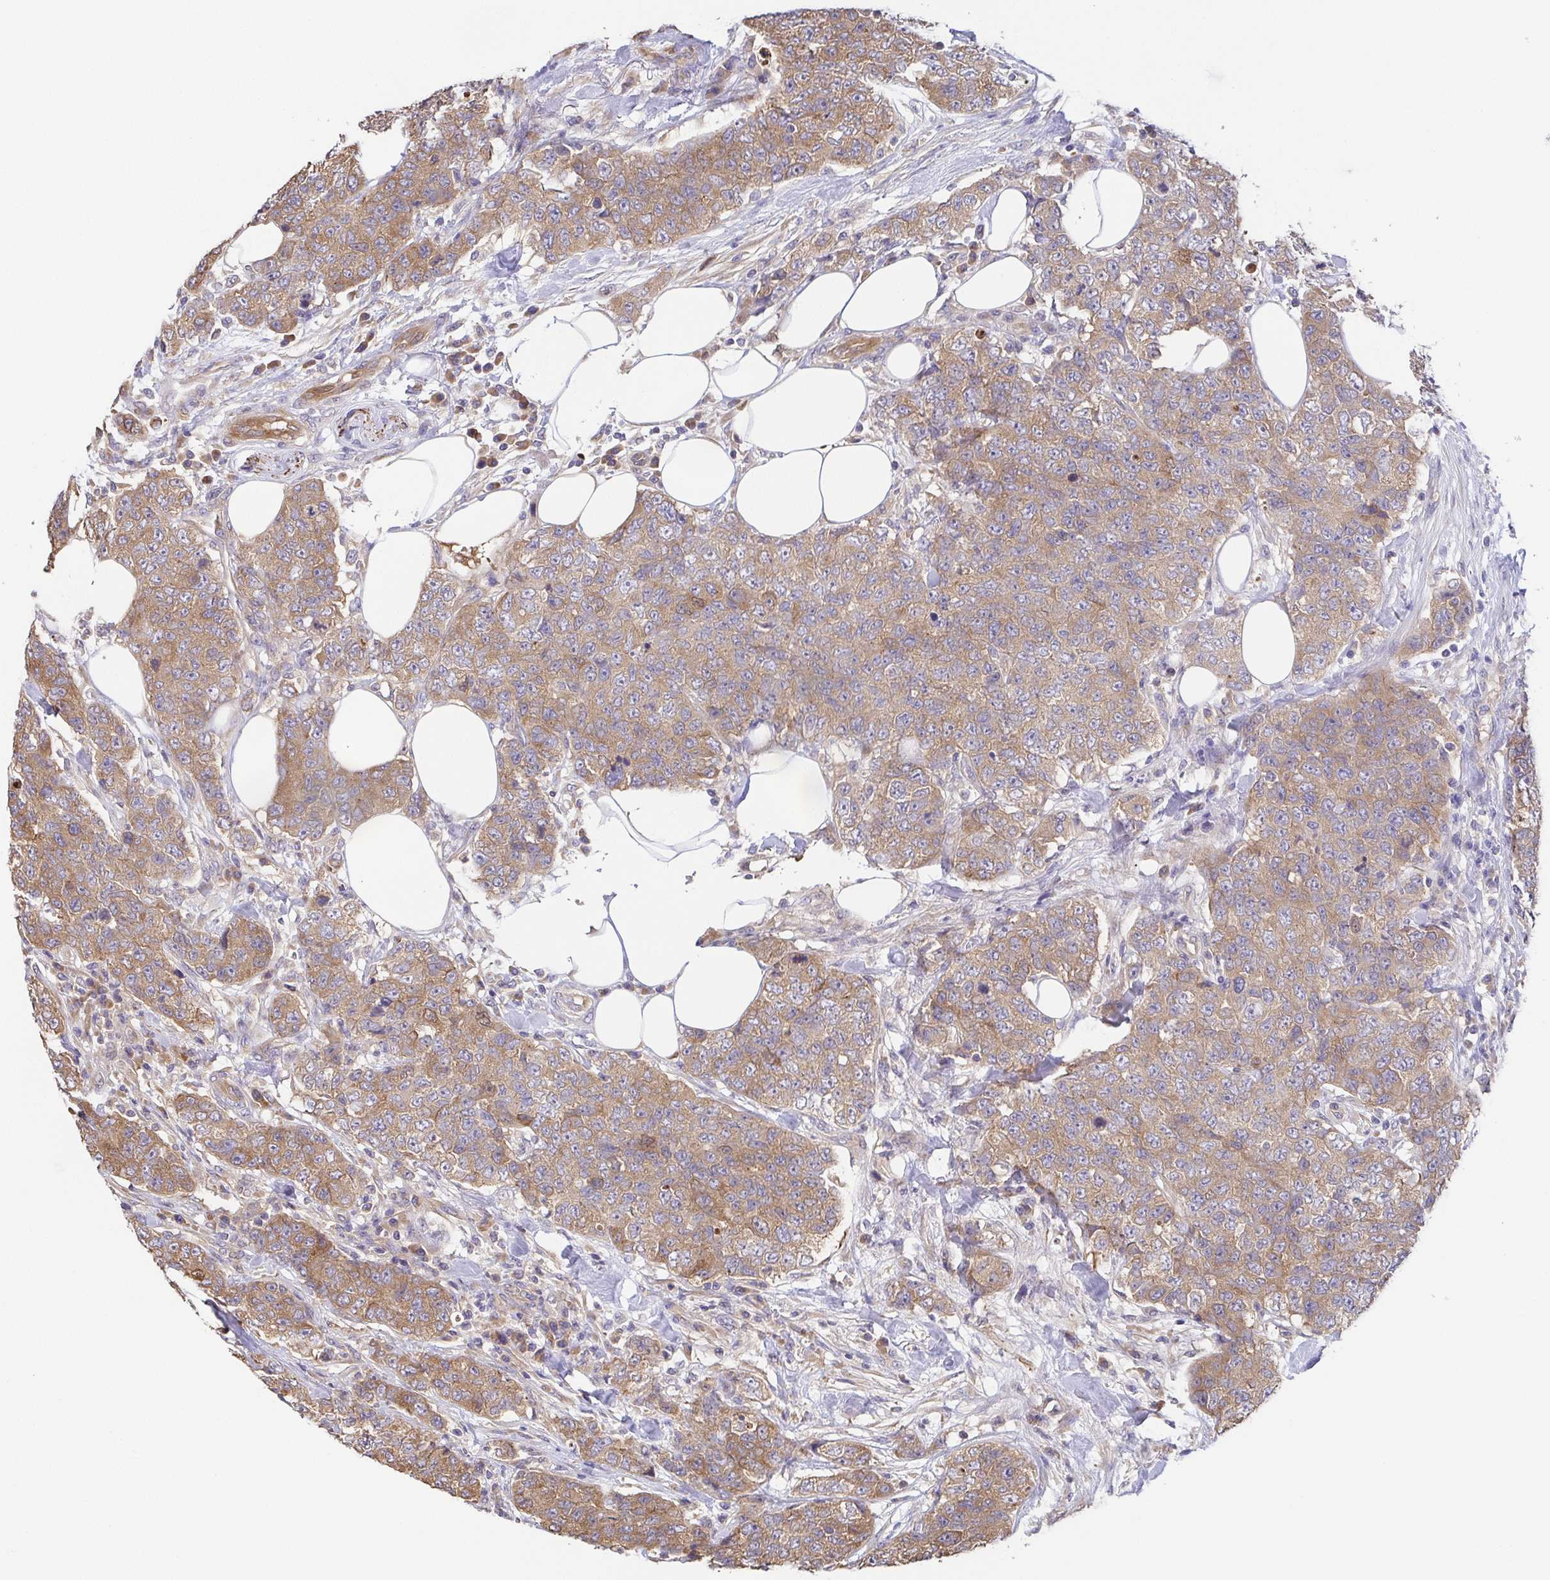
{"staining": {"intensity": "moderate", "quantity": ">75%", "location": "cytoplasmic/membranous"}, "tissue": "urothelial cancer", "cell_type": "Tumor cells", "image_type": "cancer", "snomed": [{"axis": "morphology", "description": "Urothelial carcinoma, High grade"}, {"axis": "topography", "description": "Urinary bladder"}], "caption": "Urothelial cancer stained for a protein (brown) shows moderate cytoplasmic/membranous positive expression in about >75% of tumor cells.", "gene": "EIF3D", "patient": {"sex": "female", "age": 78}}